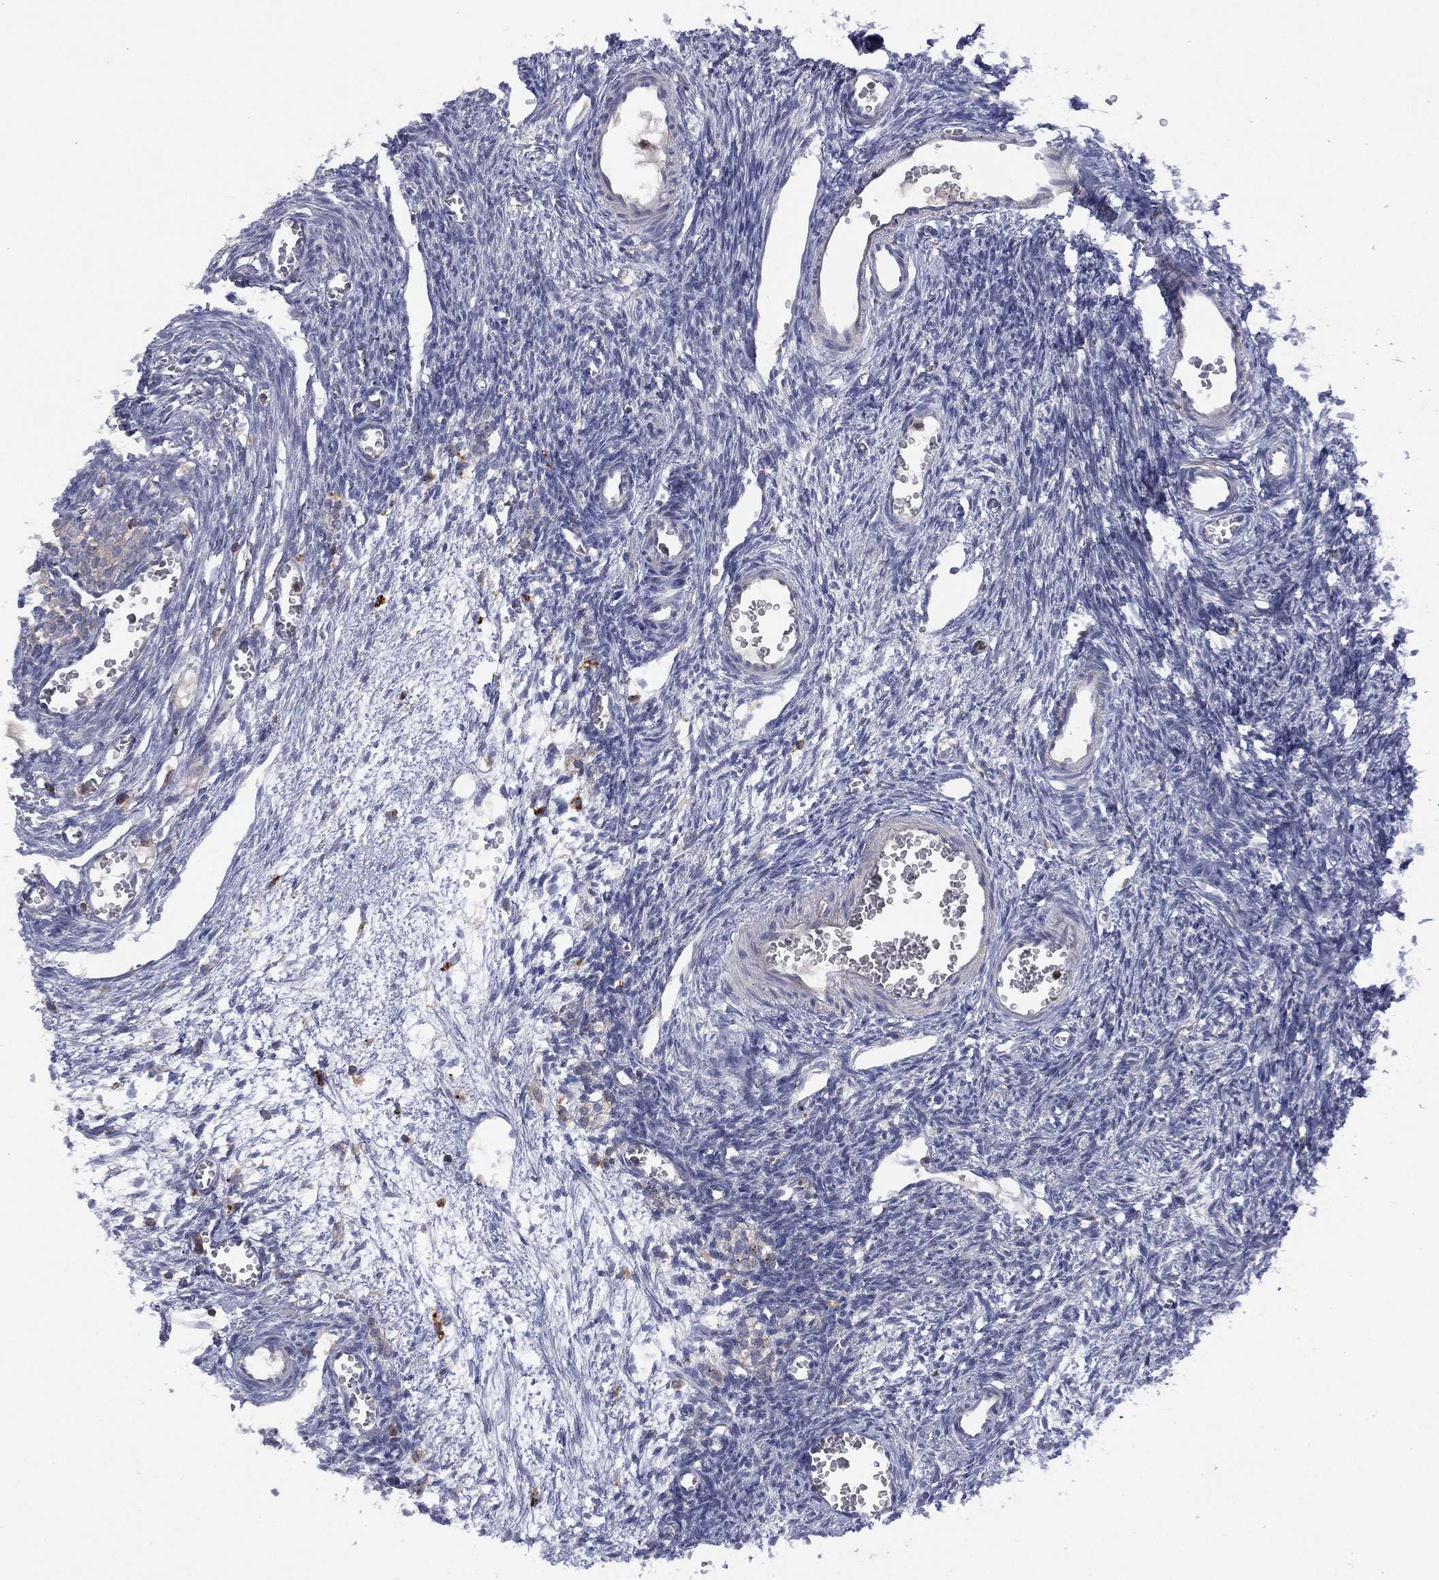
{"staining": {"intensity": "negative", "quantity": "none", "location": "none"}, "tissue": "ovary", "cell_type": "Follicle cells", "image_type": "normal", "snomed": [{"axis": "morphology", "description": "Normal tissue, NOS"}, {"axis": "topography", "description": "Ovary"}], "caption": "High magnification brightfield microscopy of normal ovary stained with DAB (brown) and counterstained with hematoxylin (blue): follicle cells show no significant positivity. (DAB (3,3'-diaminobenzidine) IHC, high magnification).", "gene": "DOCK8", "patient": {"sex": "female", "age": 27}}